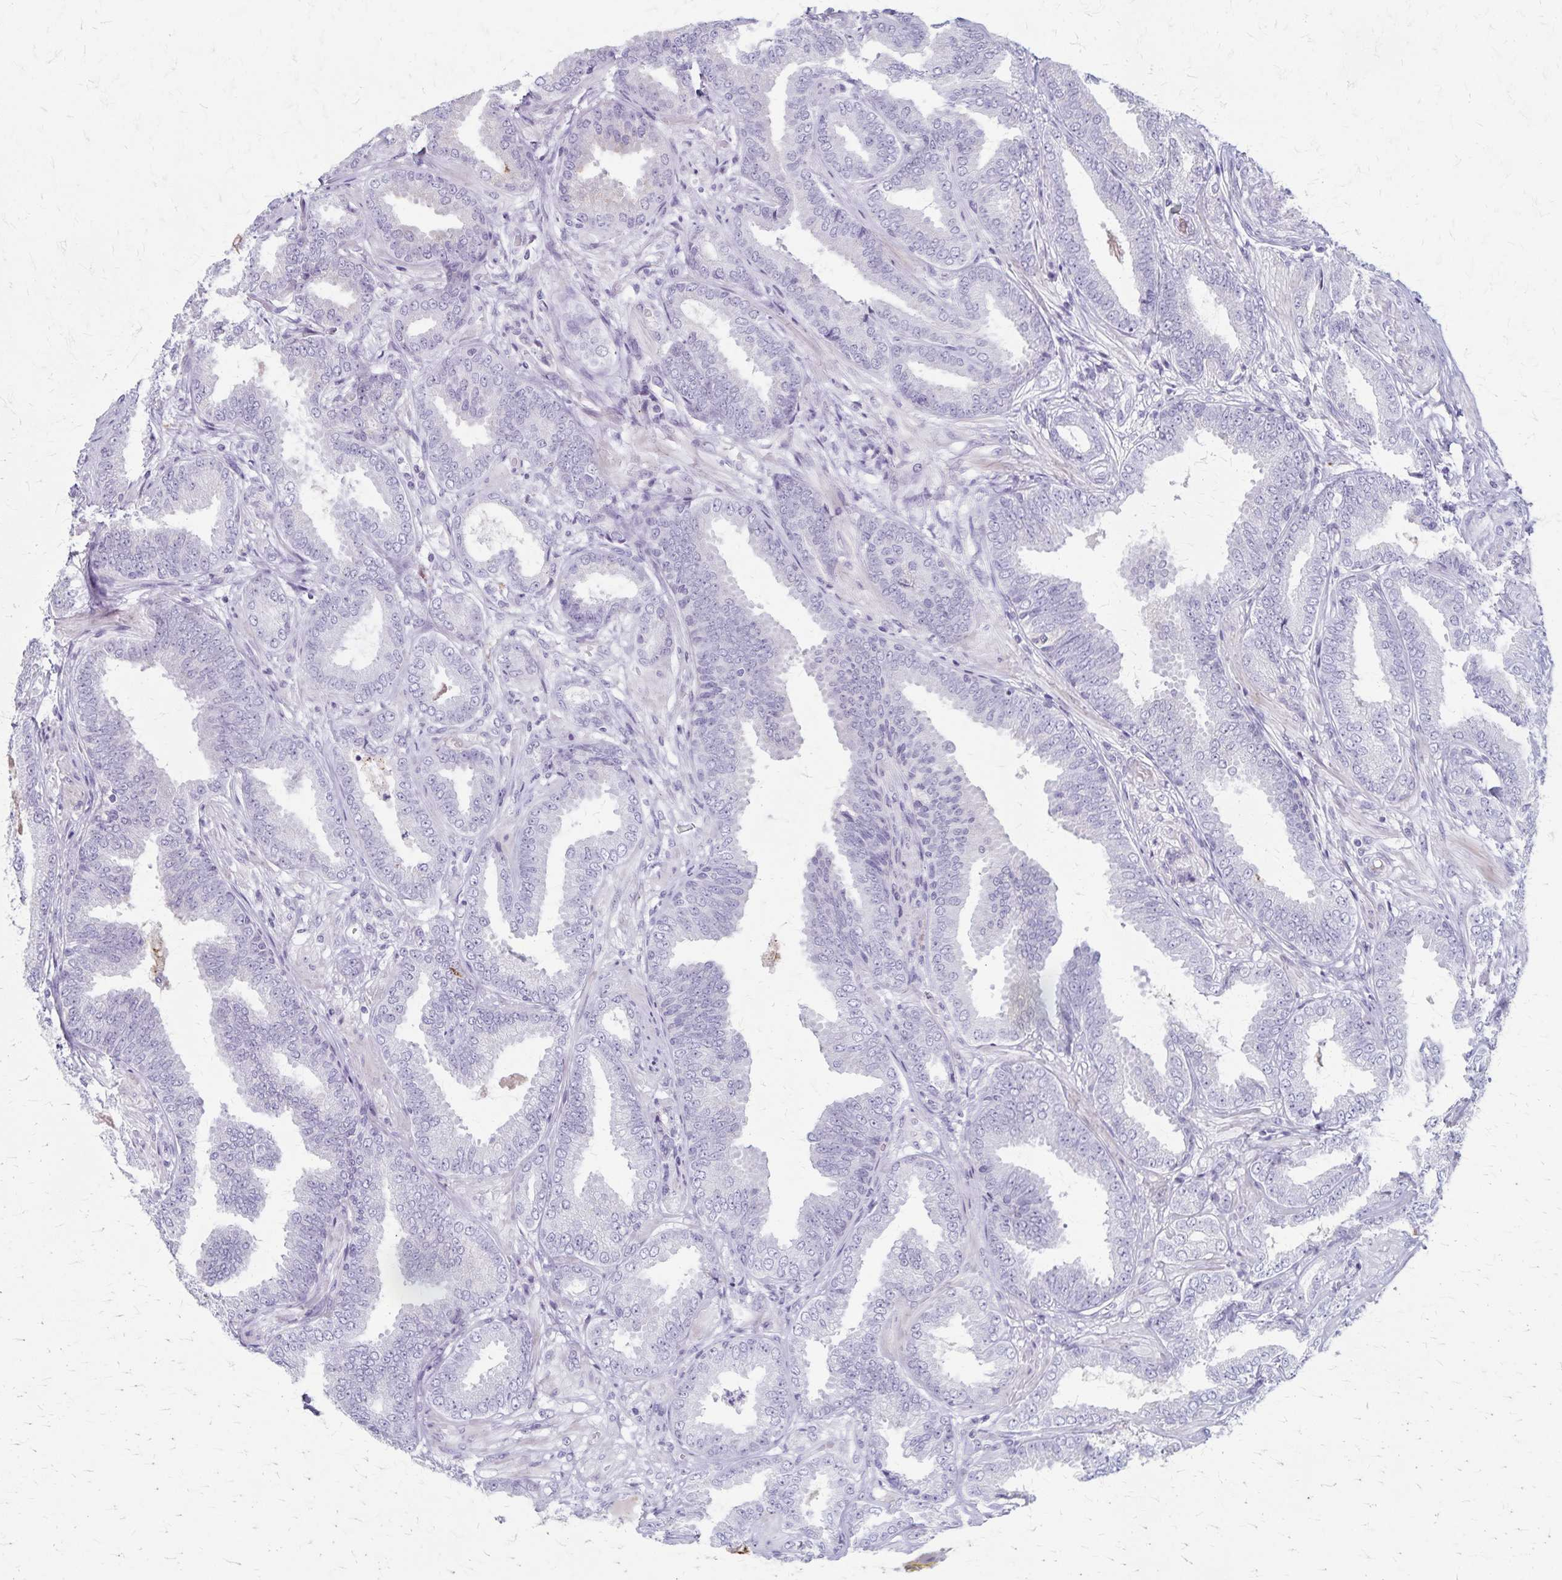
{"staining": {"intensity": "negative", "quantity": "none", "location": "none"}, "tissue": "prostate cancer", "cell_type": "Tumor cells", "image_type": "cancer", "snomed": [{"axis": "morphology", "description": "Adenocarcinoma, Low grade"}, {"axis": "topography", "description": "Prostate"}], "caption": "High magnification brightfield microscopy of adenocarcinoma (low-grade) (prostate) stained with DAB (brown) and counterstained with hematoxylin (blue): tumor cells show no significant positivity.", "gene": "RASL10B", "patient": {"sex": "male", "age": 55}}